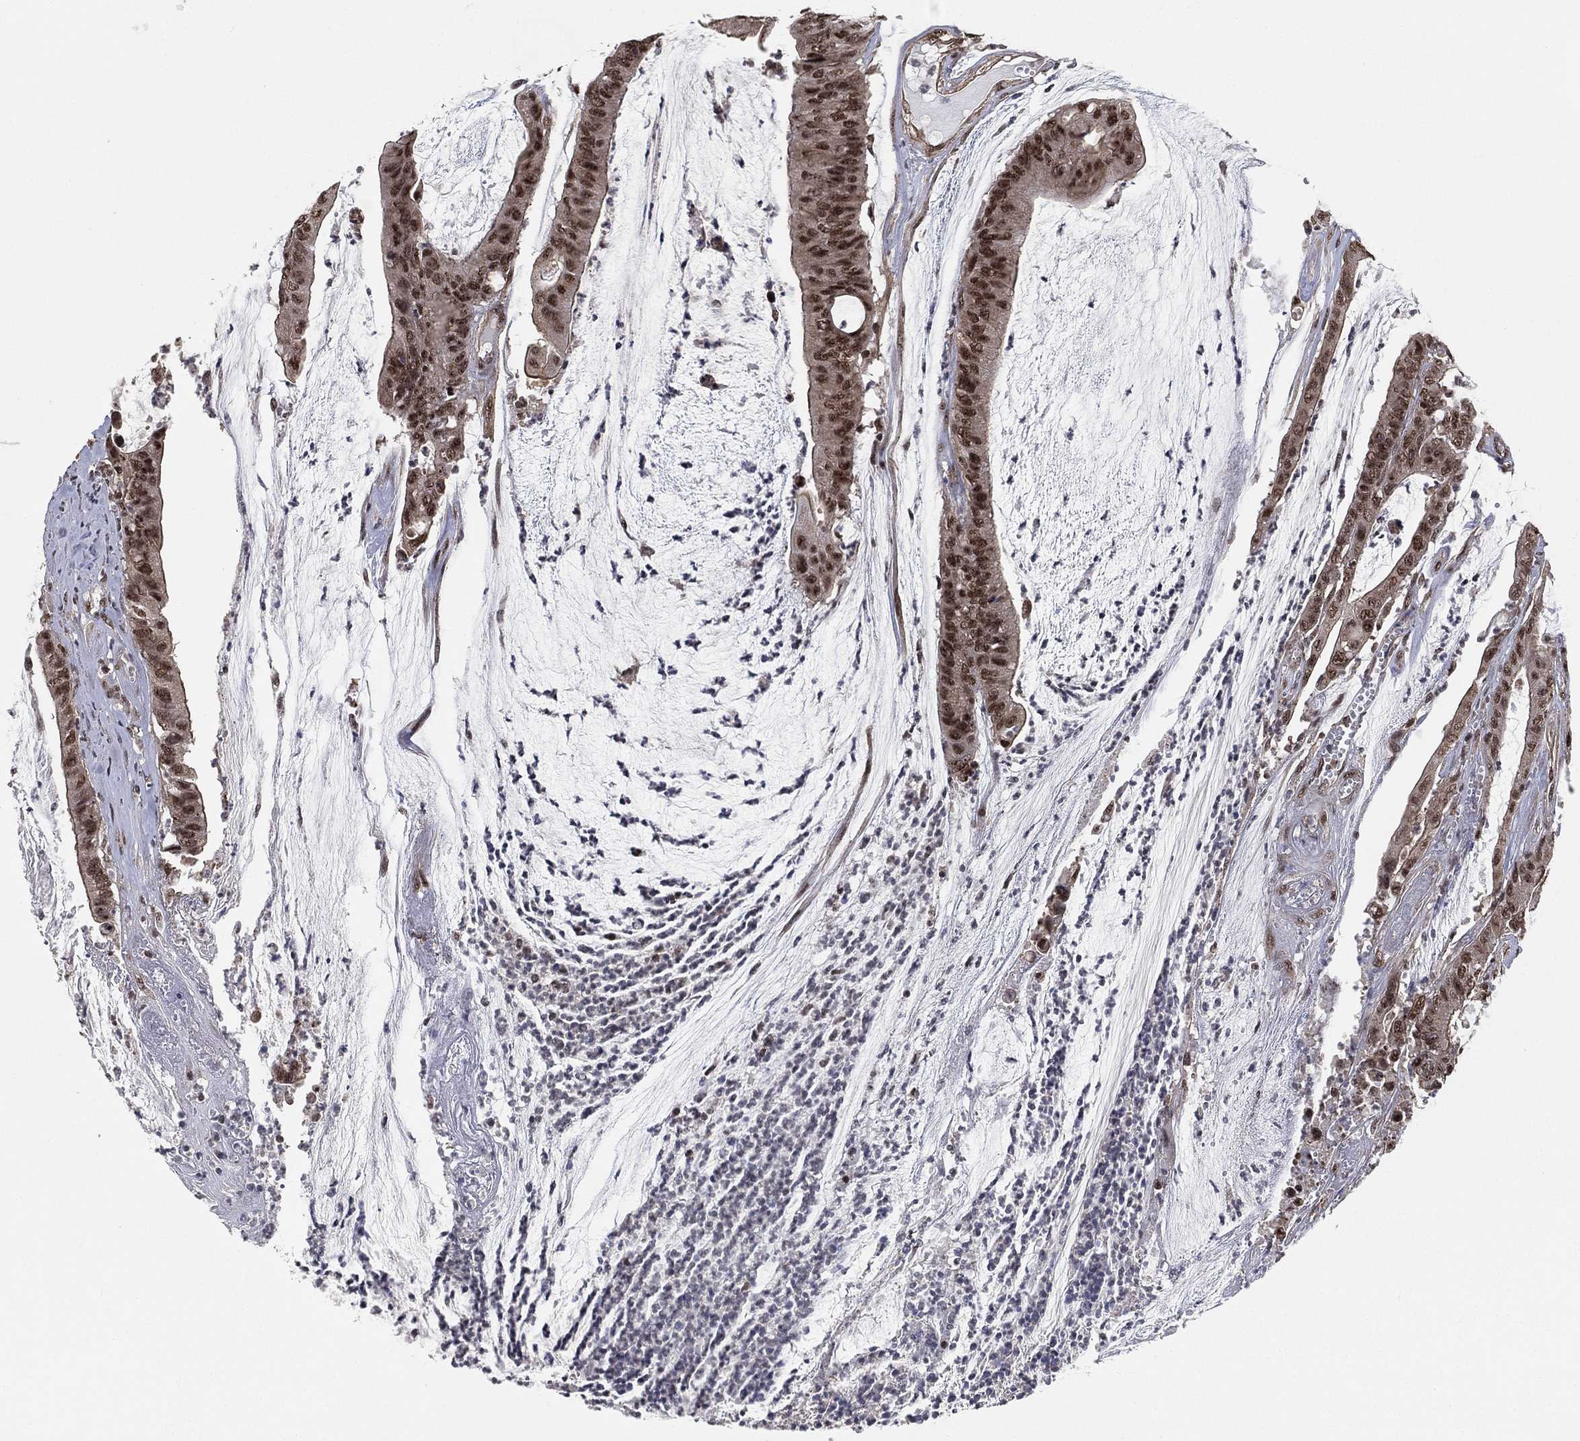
{"staining": {"intensity": "strong", "quantity": ">75%", "location": "nuclear"}, "tissue": "colorectal cancer", "cell_type": "Tumor cells", "image_type": "cancer", "snomed": [{"axis": "morphology", "description": "Adenocarcinoma, NOS"}, {"axis": "topography", "description": "Colon"}], "caption": "There is high levels of strong nuclear expression in tumor cells of colorectal cancer (adenocarcinoma), as demonstrated by immunohistochemical staining (brown color).", "gene": "RSRC2", "patient": {"sex": "female", "age": 69}}